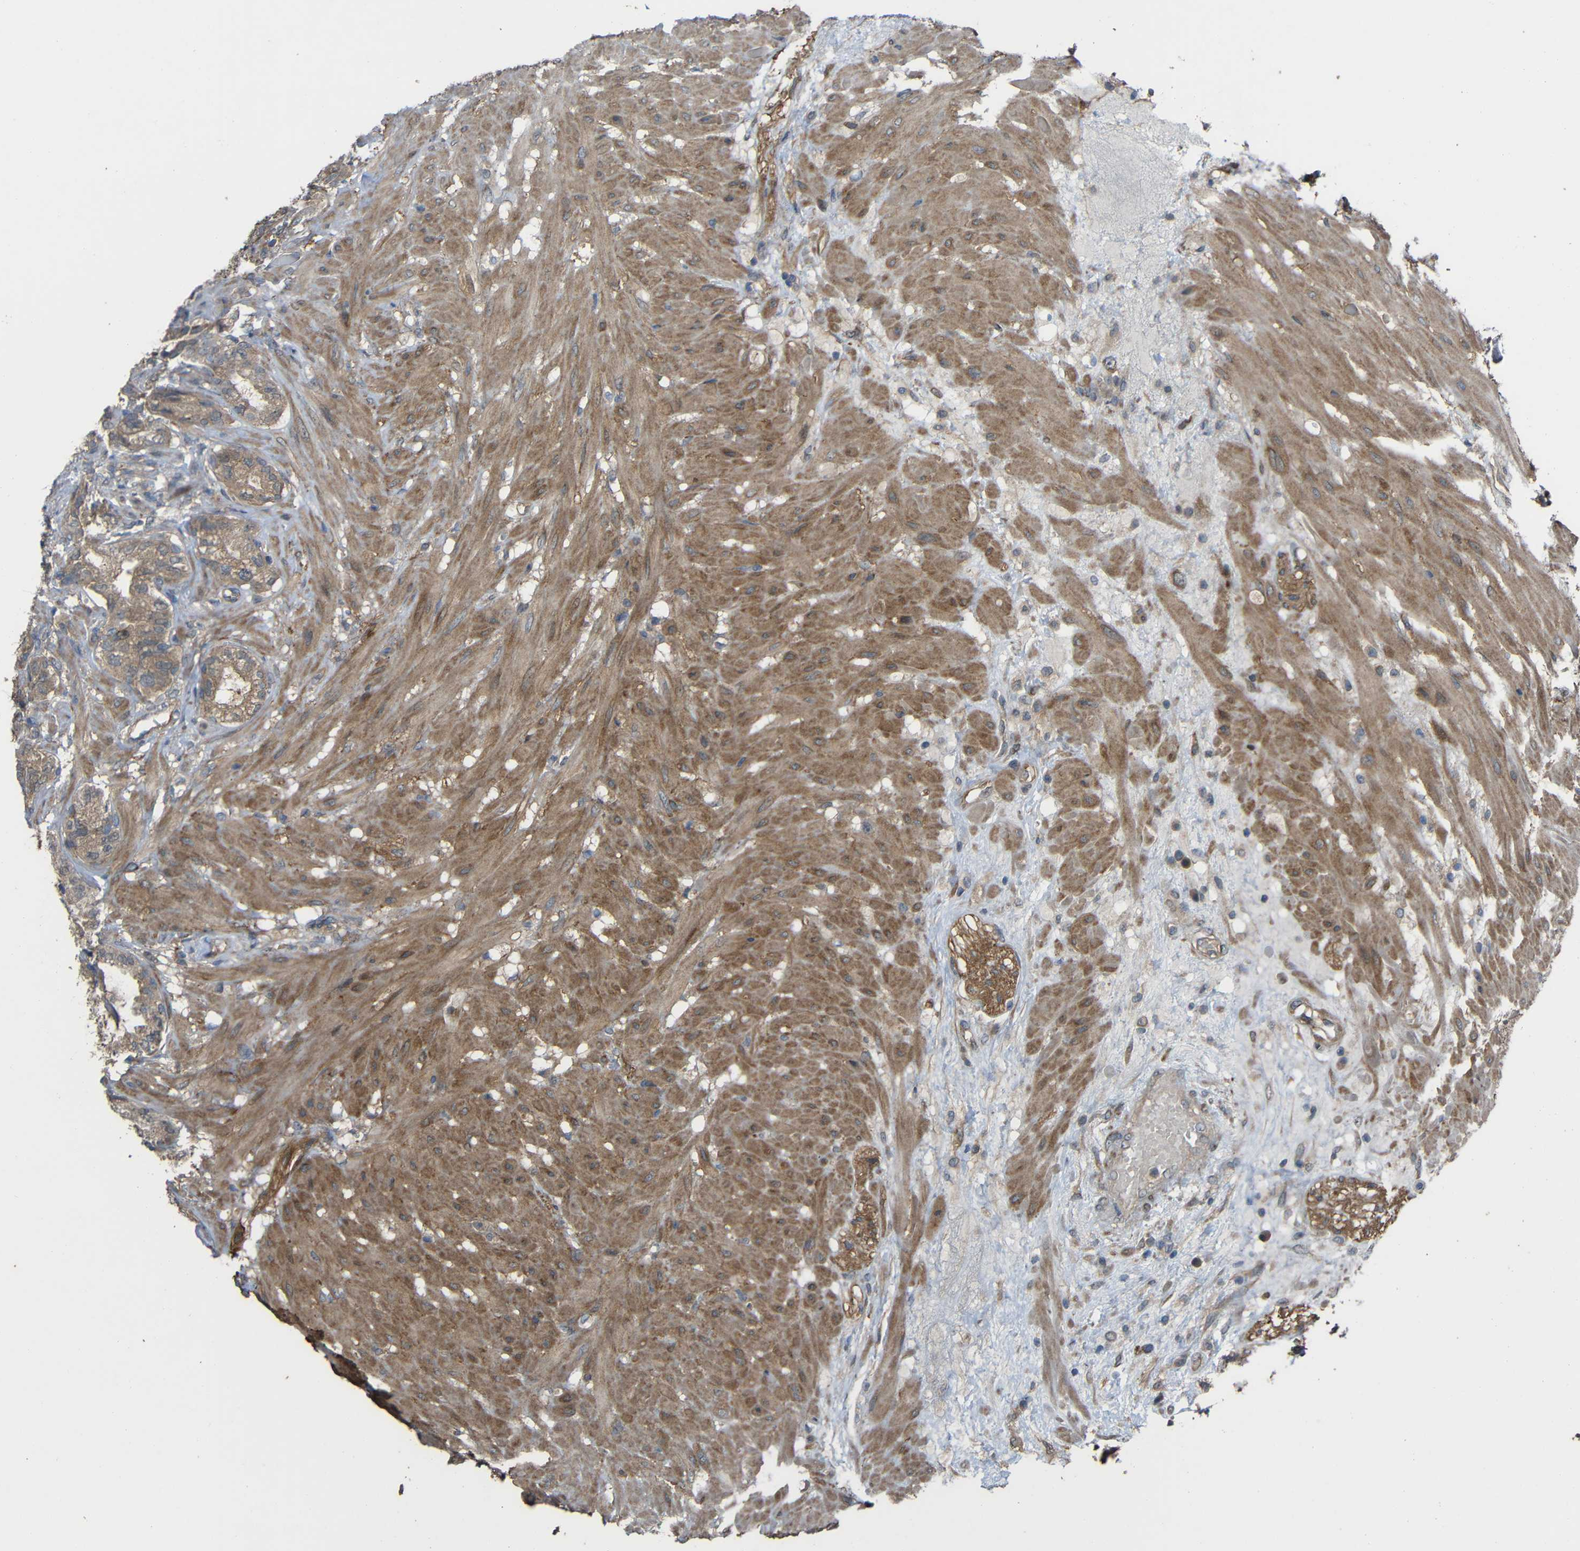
{"staining": {"intensity": "moderate", "quantity": ">75%", "location": "cytoplasmic/membranous"}, "tissue": "seminal vesicle", "cell_type": "Glandular cells", "image_type": "normal", "snomed": [{"axis": "morphology", "description": "Normal tissue, NOS"}, {"axis": "topography", "description": "Seminal veicle"}], "caption": "Immunohistochemical staining of normal human seminal vesicle demonstrates moderate cytoplasmic/membranous protein staining in approximately >75% of glandular cells.", "gene": "CHST9", "patient": {"sex": "male", "age": 61}}